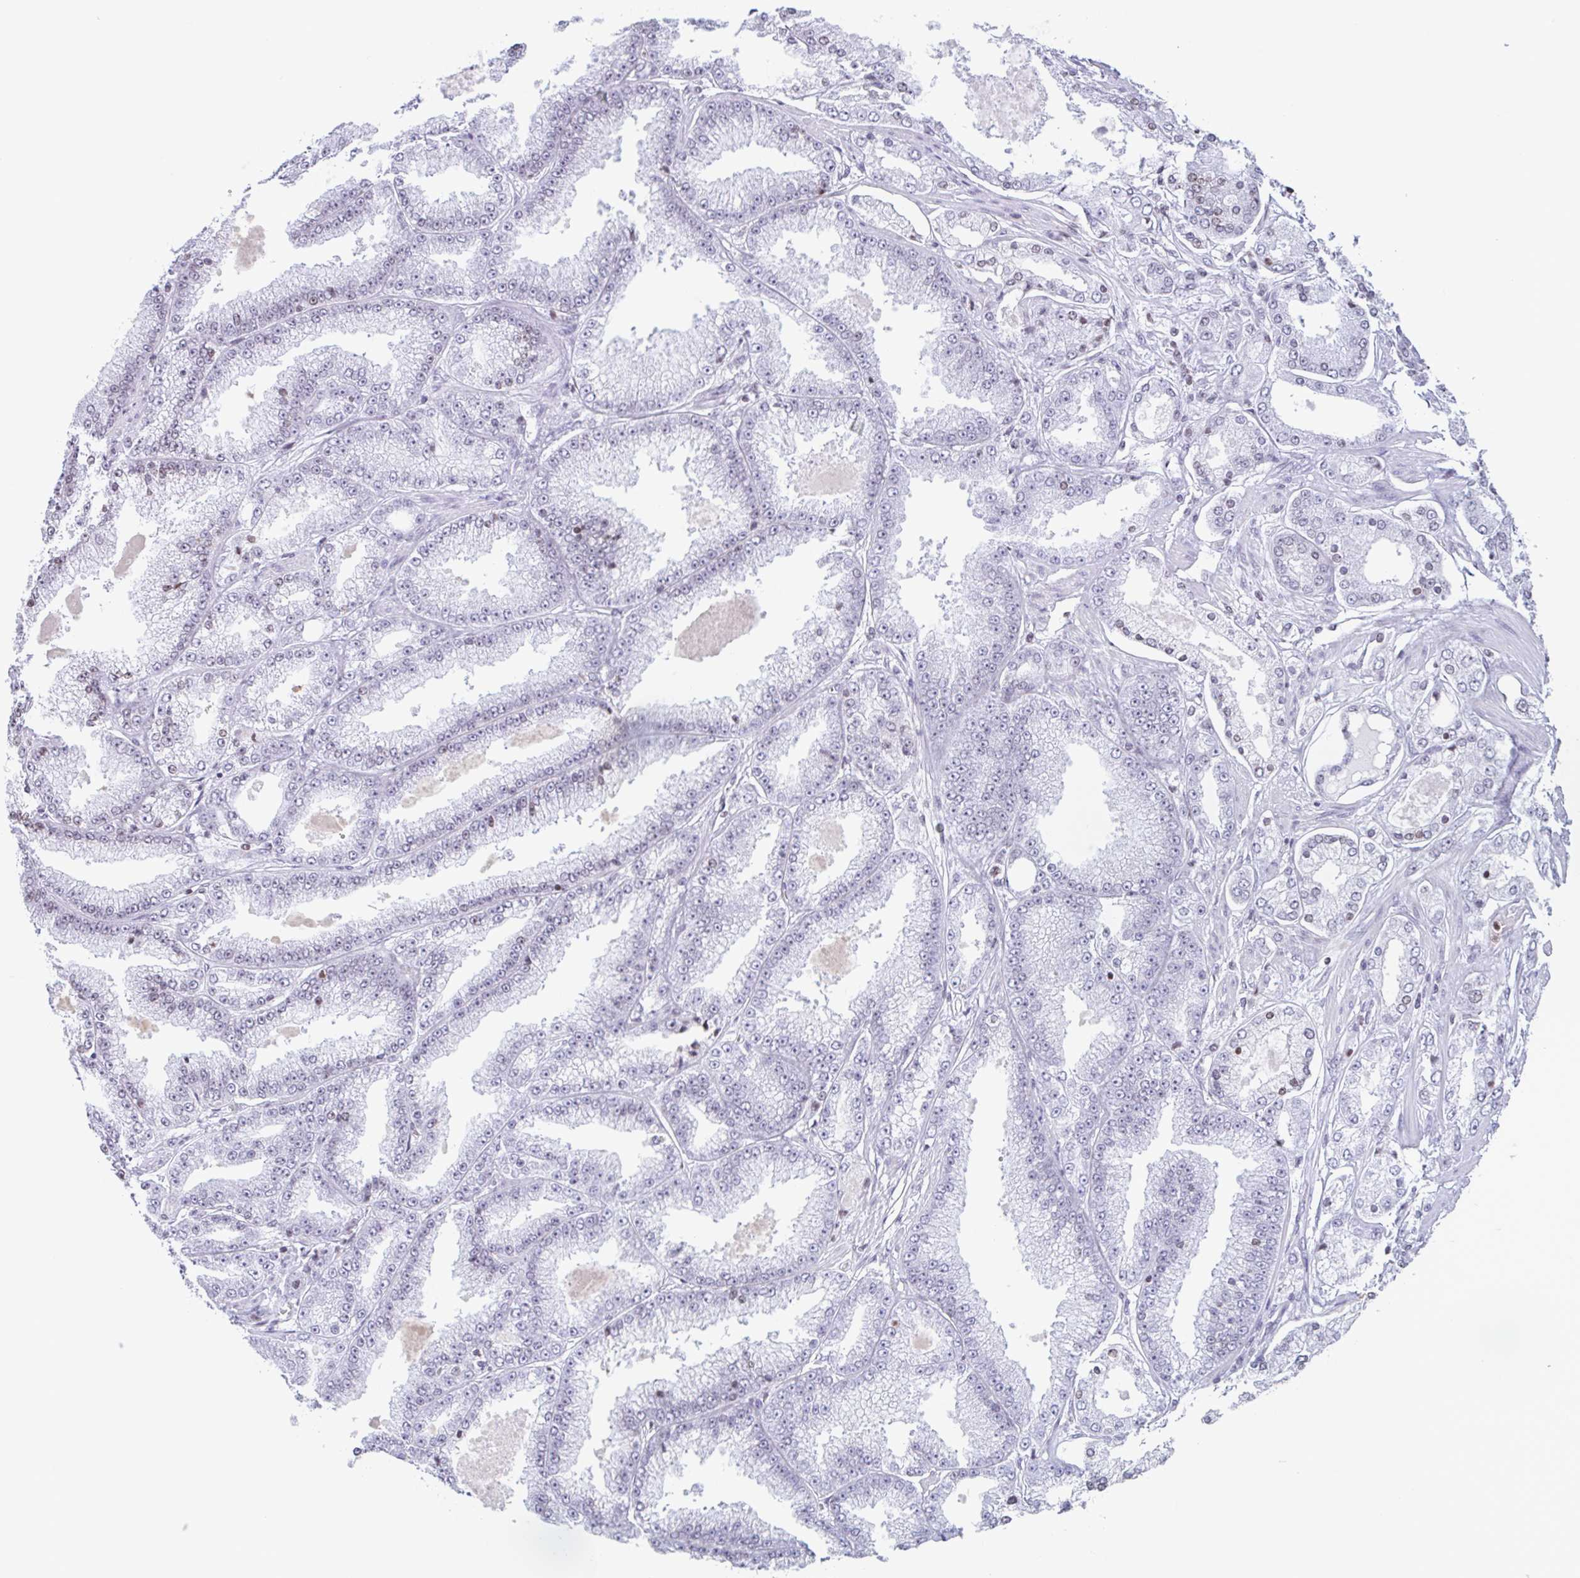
{"staining": {"intensity": "weak", "quantity": "25%-75%", "location": "nuclear"}, "tissue": "prostate cancer", "cell_type": "Tumor cells", "image_type": "cancer", "snomed": [{"axis": "morphology", "description": "Adenocarcinoma, High grade"}, {"axis": "topography", "description": "Prostate"}], "caption": "Approximately 25%-75% of tumor cells in prostate cancer show weak nuclear protein positivity as visualized by brown immunohistochemical staining.", "gene": "NOL6", "patient": {"sex": "male", "age": 68}}